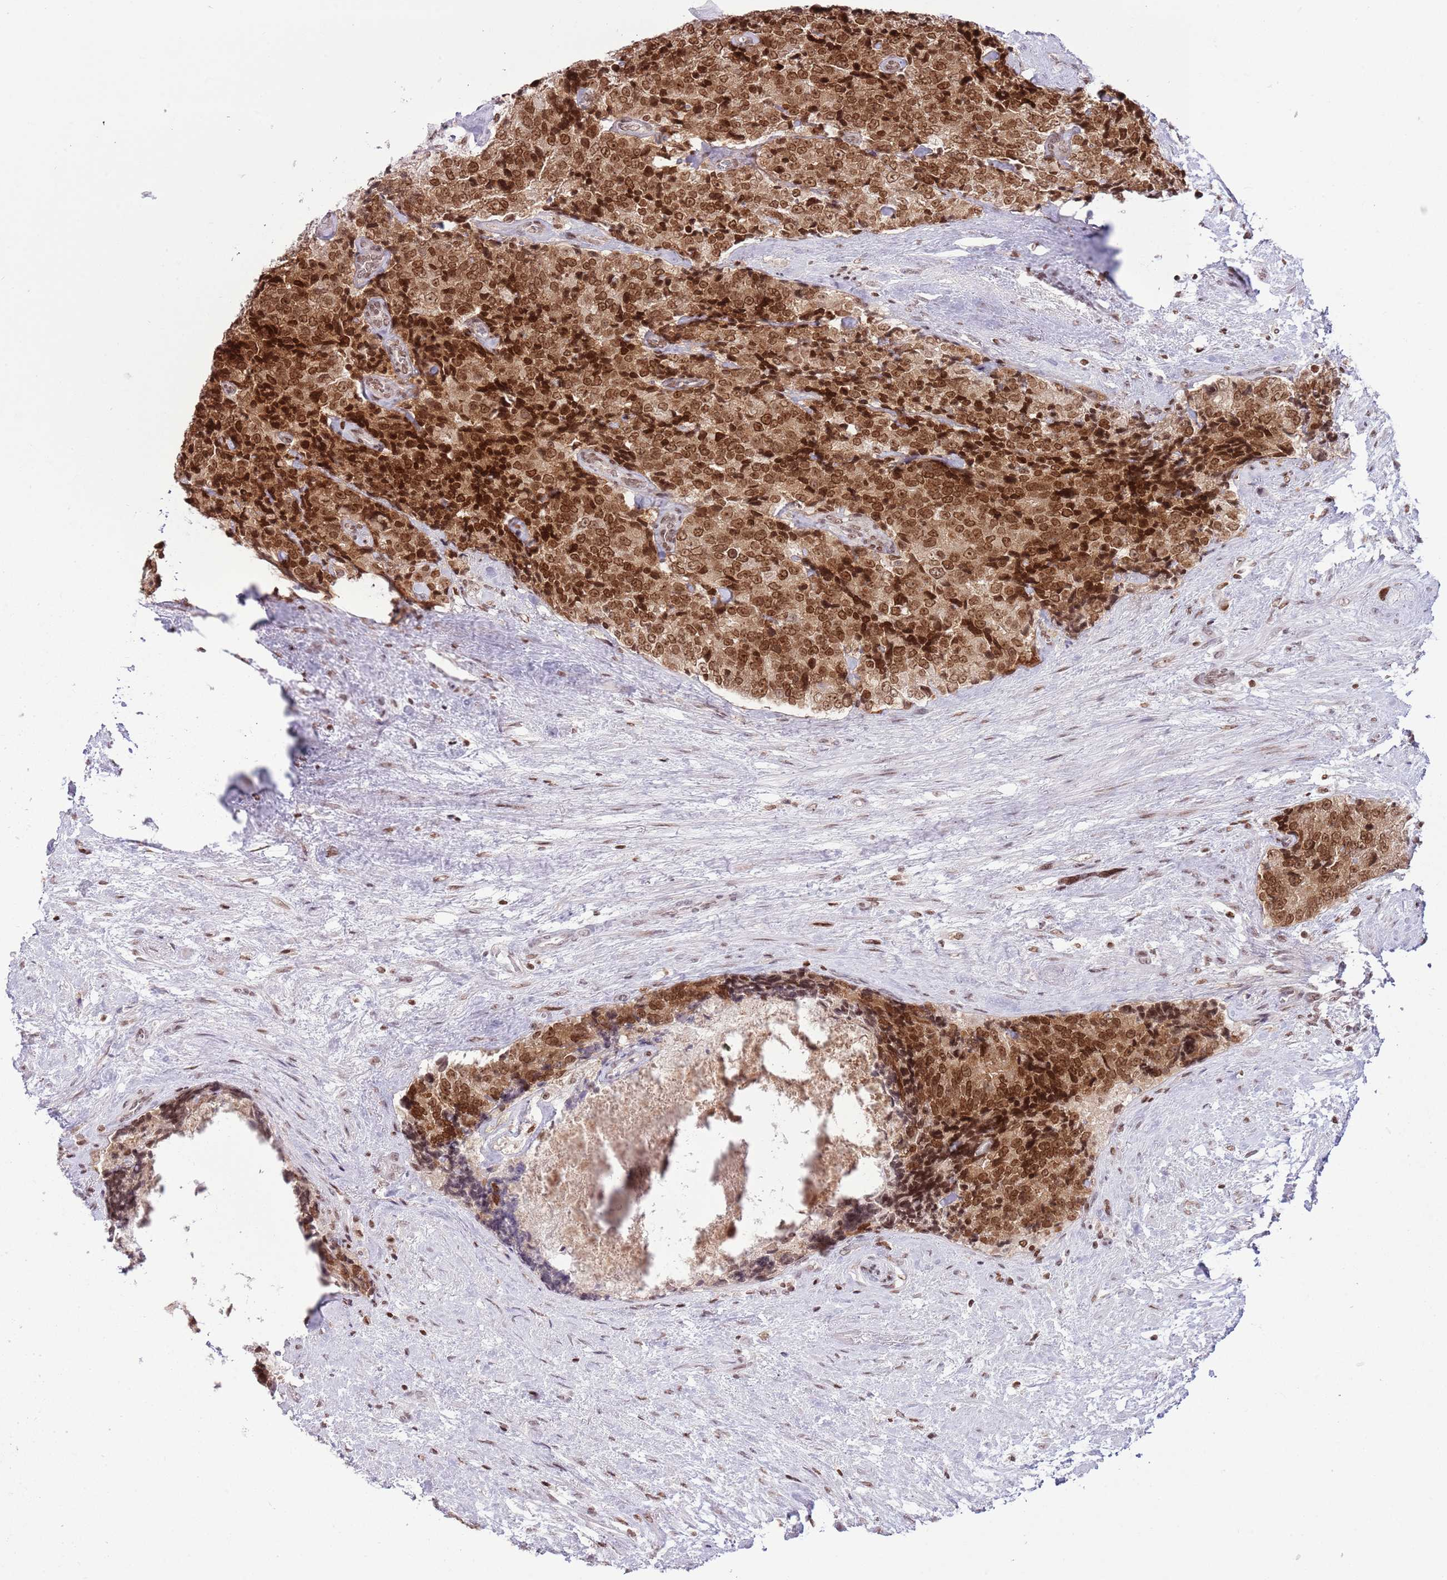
{"staining": {"intensity": "moderate", "quantity": ">75%", "location": "nuclear"}, "tissue": "prostate cancer", "cell_type": "Tumor cells", "image_type": "cancer", "snomed": [{"axis": "morphology", "description": "Adenocarcinoma, High grade"}, {"axis": "topography", "description": "Prostate"}], "caption": "Moderate nuclear positivity is seen in approximately >75% of tumor cells in prostate cancer. (Brightfield microscopy of DAB IHC at high magnification).", "gene": "SELENOH", "patient": {"sex": "male", "age": 70}}